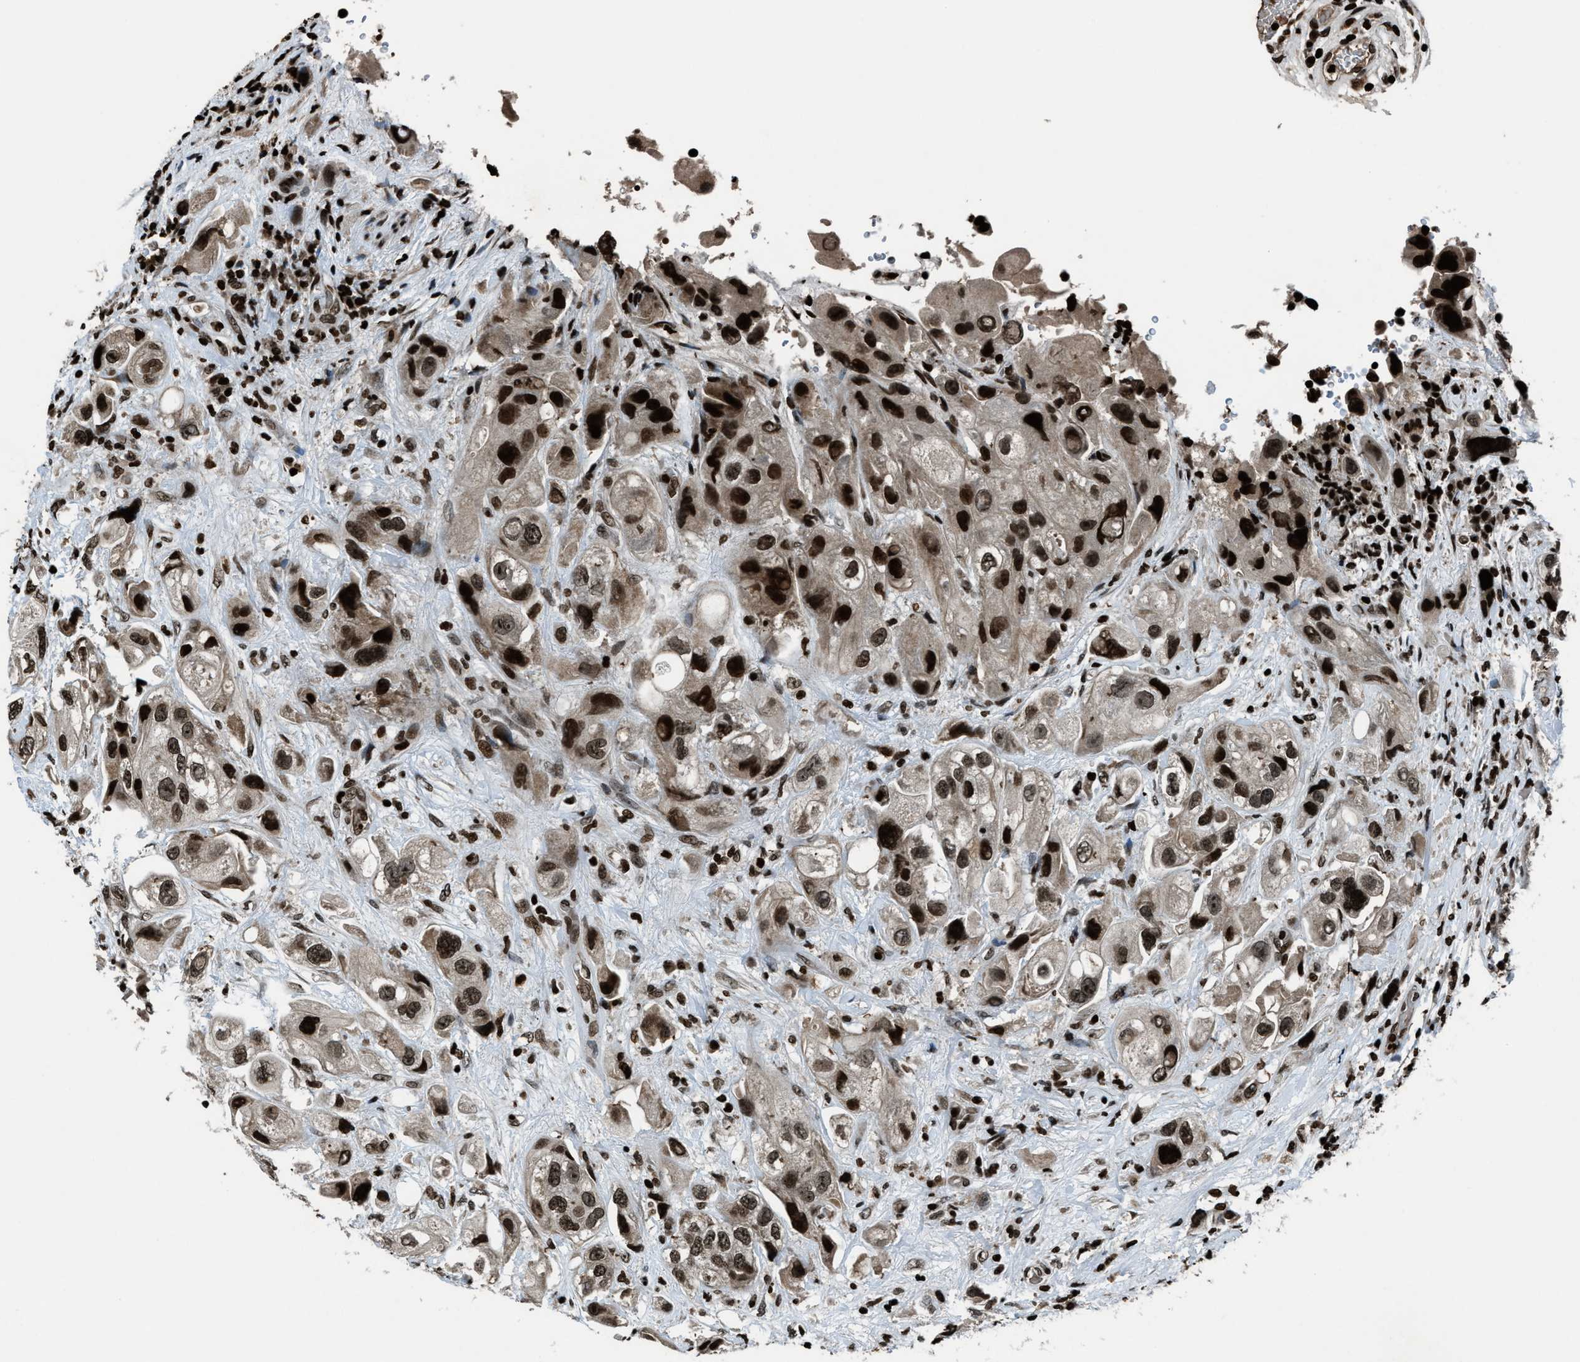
{"staining": {"intensity": "strong", "quantity": ">75%", "location": "nuclear"}, "tissue": "urothelial cancer", "cell_type": "Tumor cells", "image_type": "cancer", "snomed": [{"axis": "morphology", "description": "Urothelial carcinoma, High grade"}, {"axis": "topography", "description": "Urinary bladder"}], "caption": "Protein expression analysis of high-grade urothelial carcinoma displays strong nuclear positivity in about >75% of tumor cells.", "gene": "H4C1", "patient": {"sex": "female", "age": 64}}